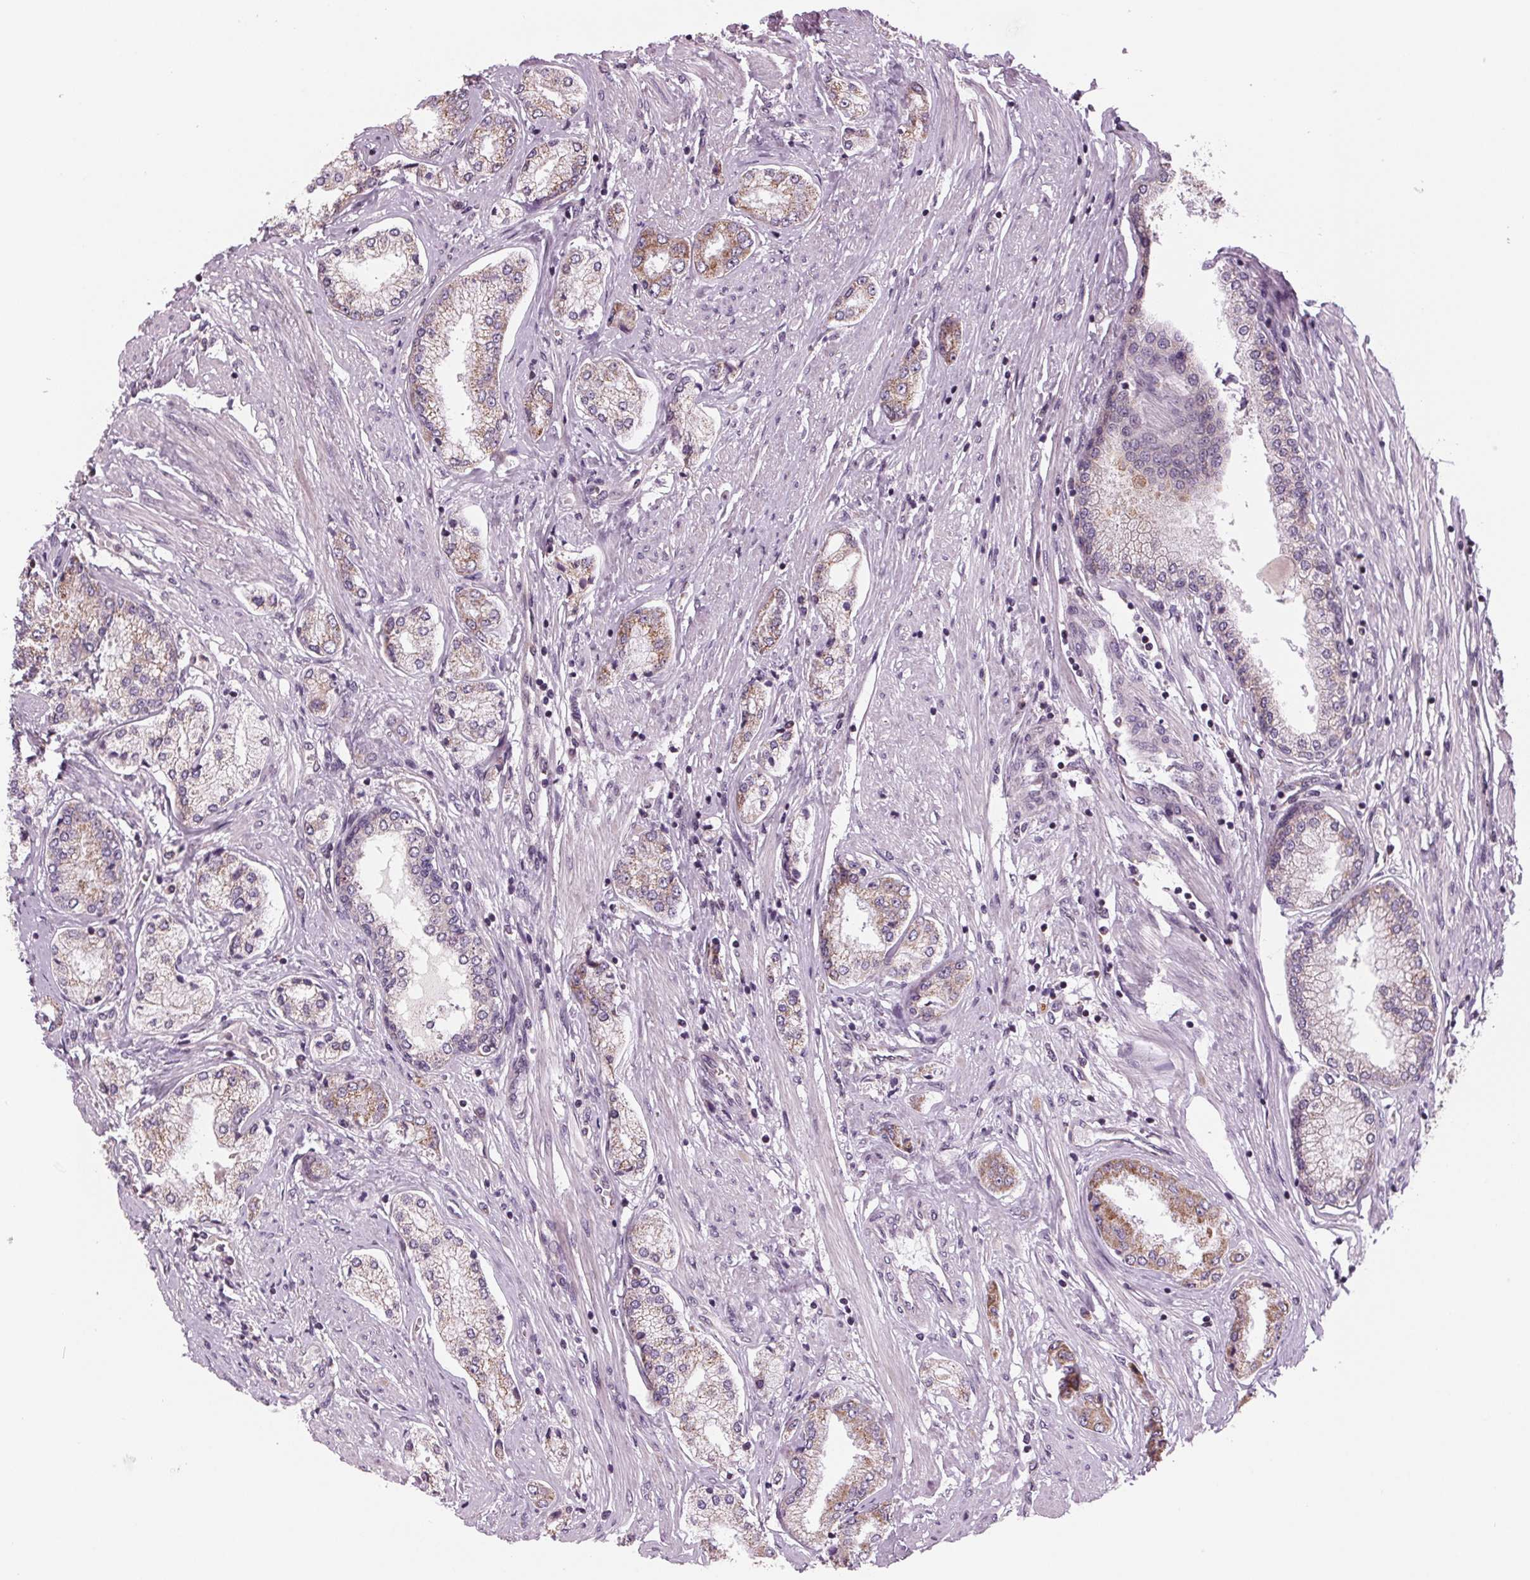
{"staining": {"intensity": "moderate", "quantity": "<25%", "location": "cytoplasmic/membranous"}, "tissue": "prostate cancer", "cell_type": "Tumor cells", "image_type": "cancer", "snomed": [{"axis": "morphology", "description": "Adenocarcinoma, NOS"}, {"axis": "topography", "description": "Prostate"}], "caption": "Moderate cytoplasmic/membranous protein staining is present in approximately <25% of tumor cells in prostate cancer (adenocarcinoma).", "gene": "STAT3", "patient": {"sex": "male", "age": 63}}